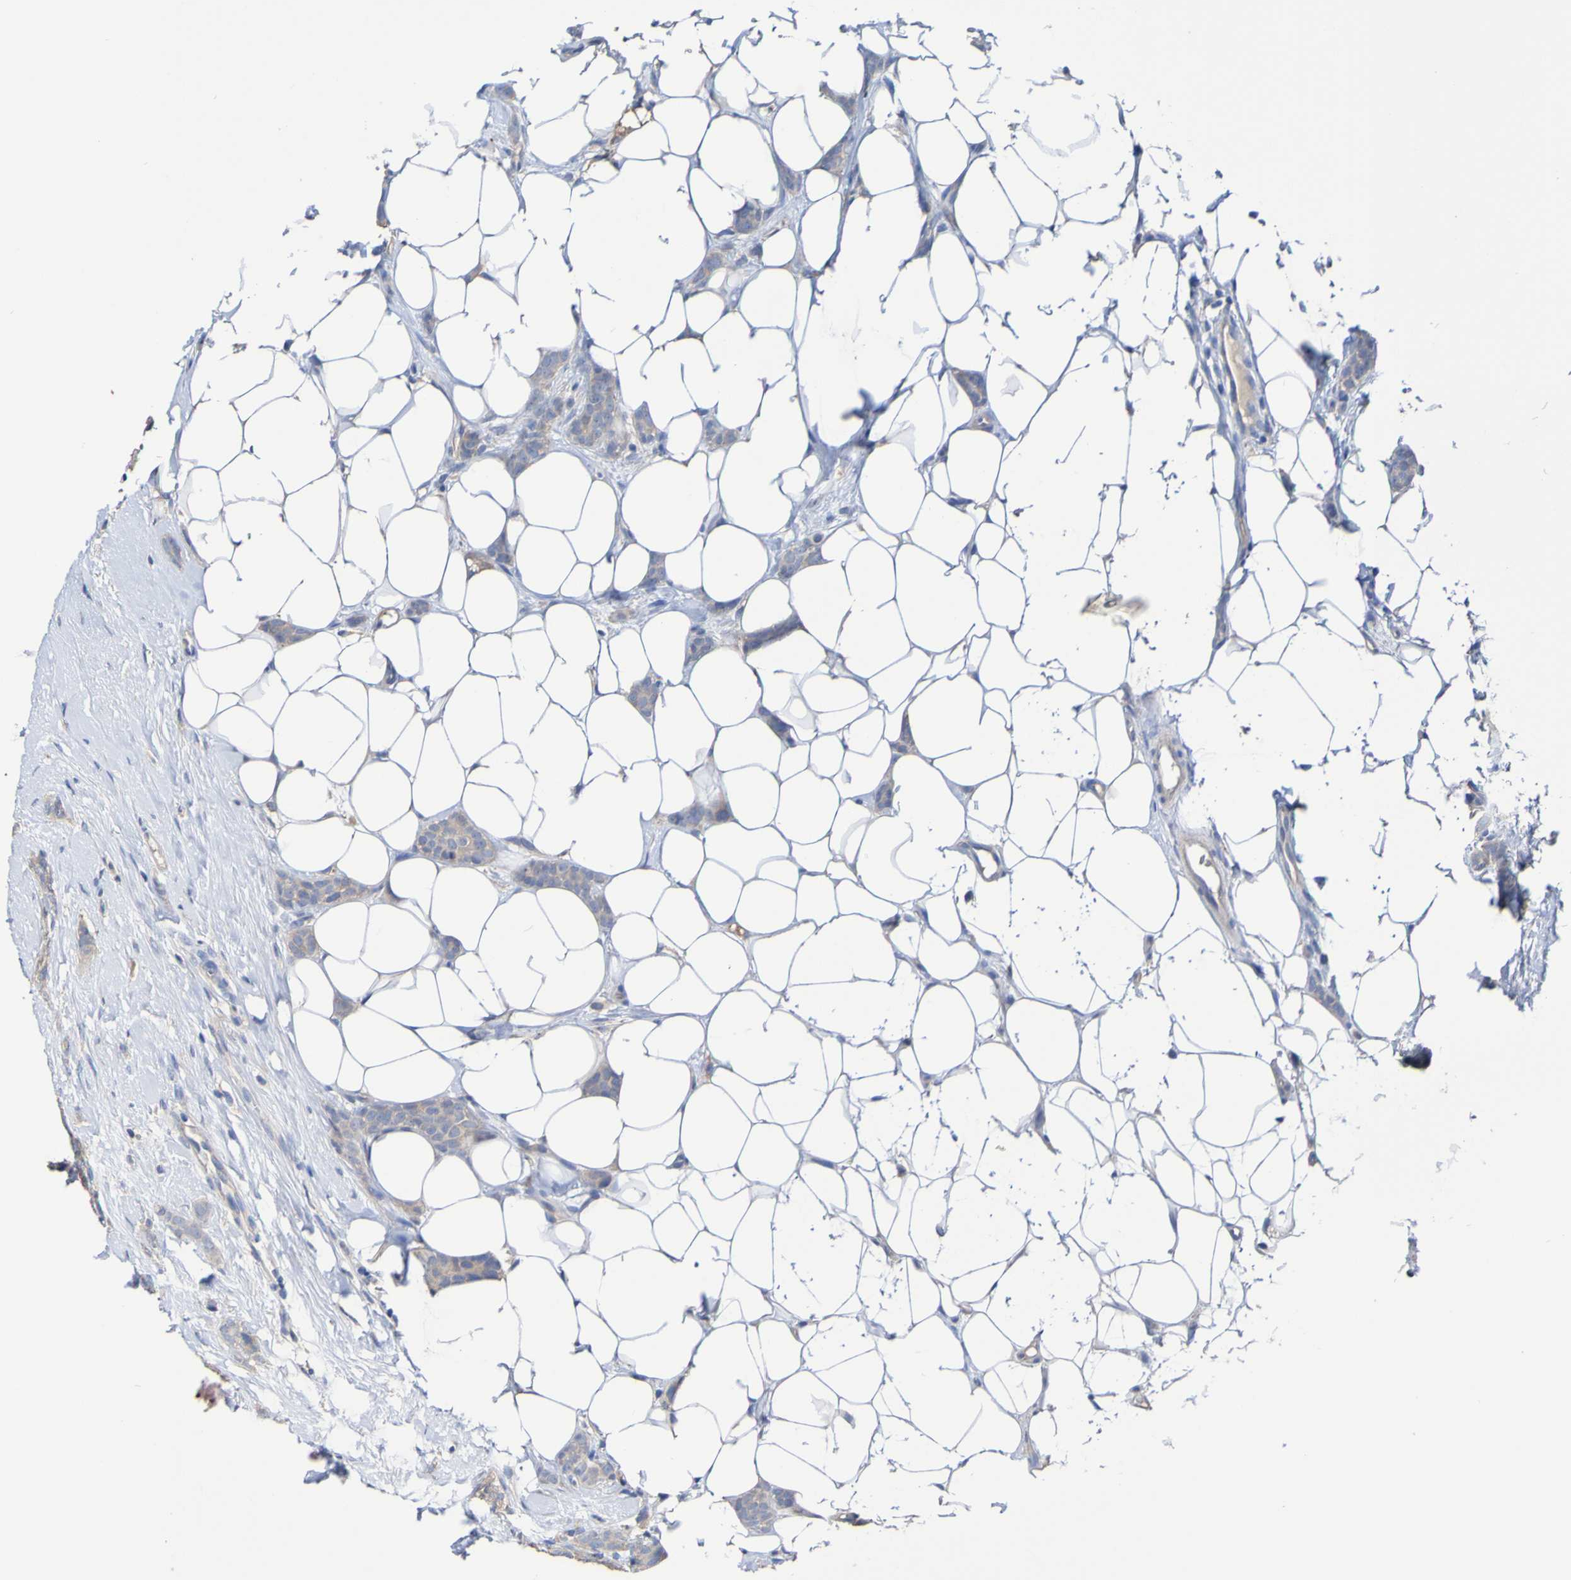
{"staining": {"intensity": "weak", "quantity": ">75%", "location": "cytoplasmic/membranous"}, "tissue": "breast cancer", "cell_type": "Tumor cells", "image_type": "cancer", "snomed": [{"axis": "morphology", "description": "Lobular carcinoma"}, {"axis": "topography", "description": "Skin"}, {"axis": "topography", "description": "Breast"}], "caption": "The histopathology image shows a brown stain indicating the presence of a protein in the cytoplasmic/membranous of tumor cells in breast cancer (lobular carcinoma).", "gene": "PHYH", "patient": {"sex": "female", "age": 46}}